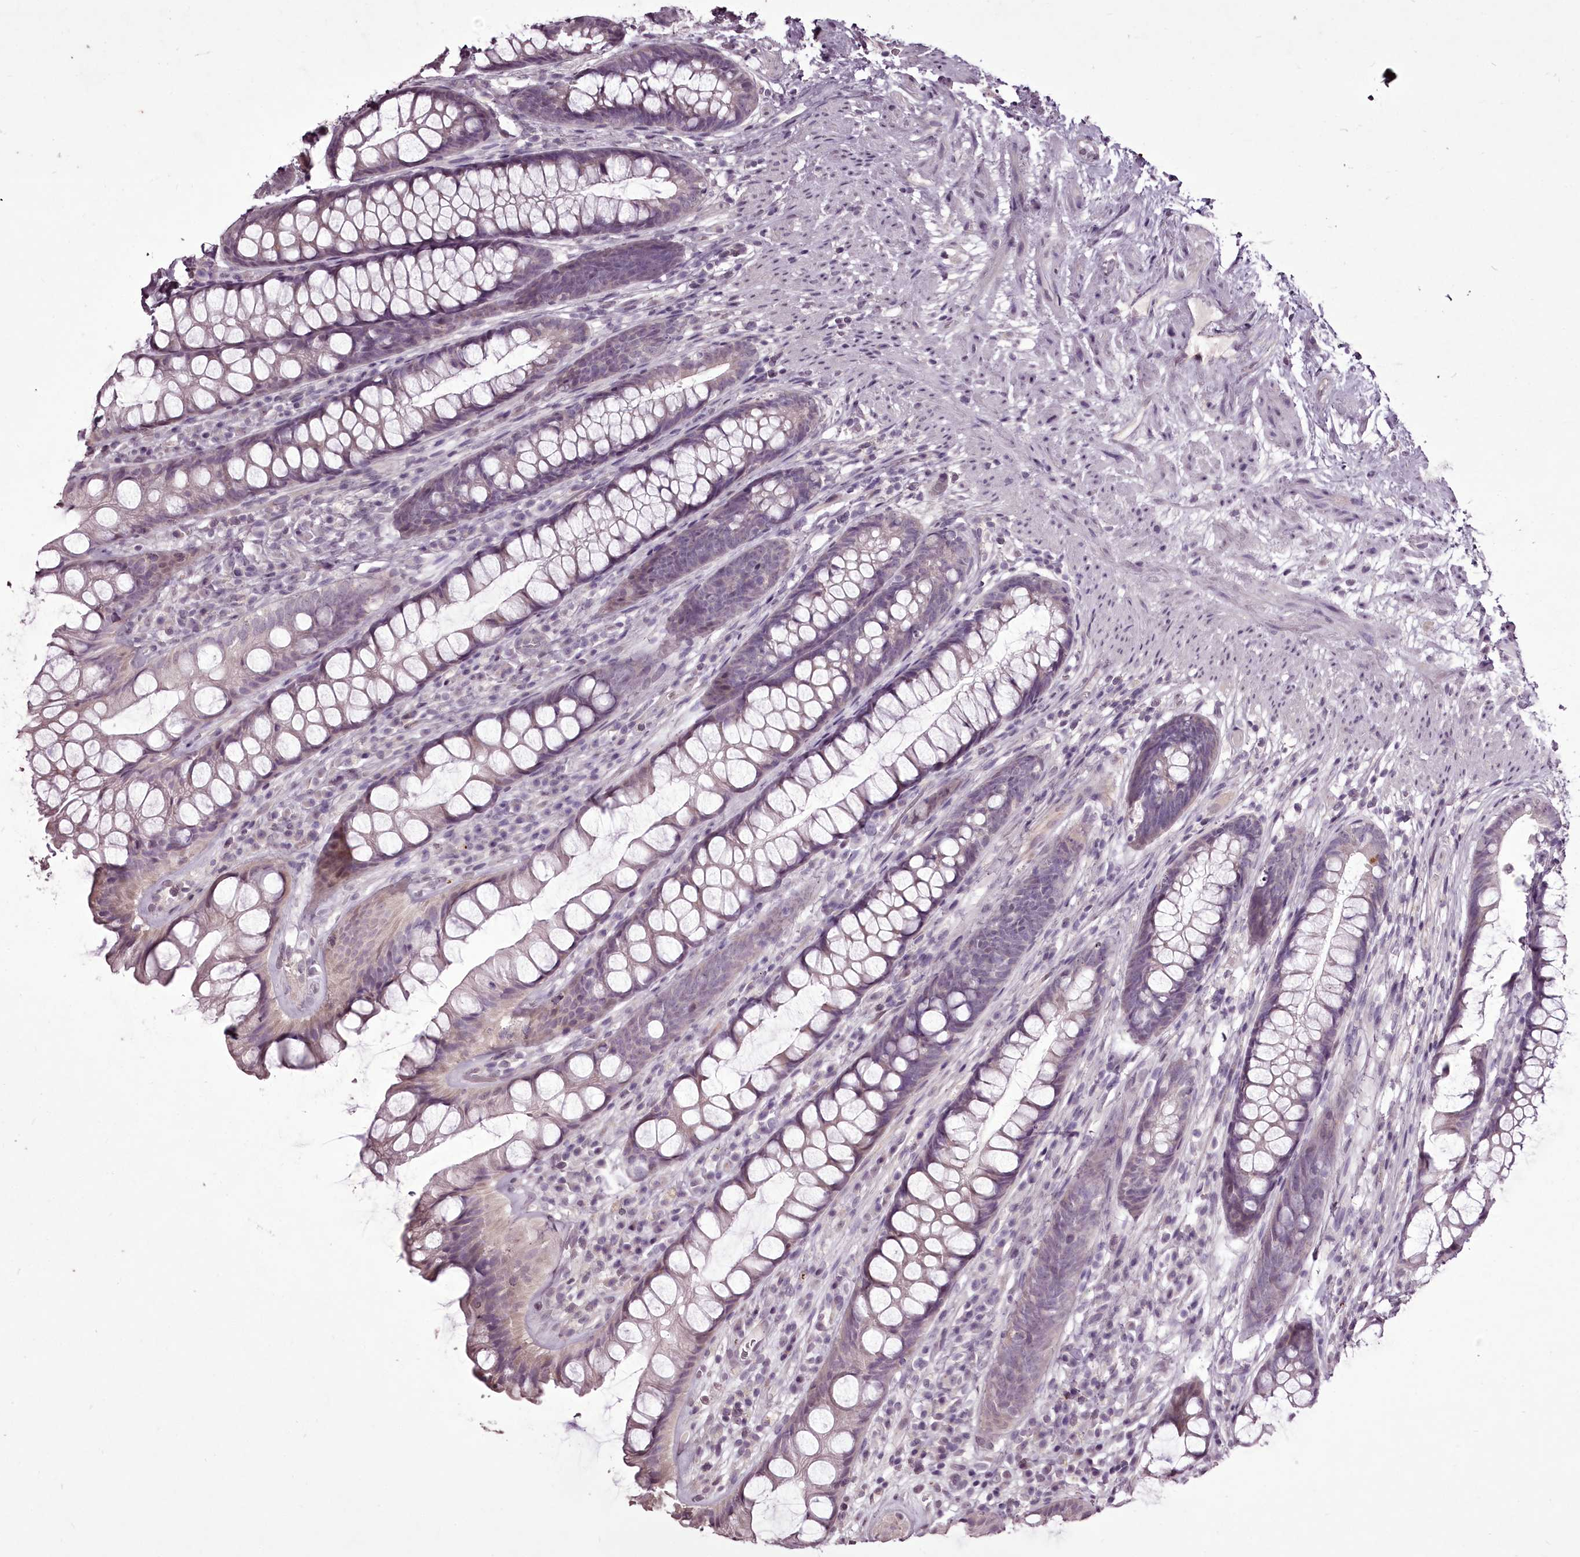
{"staining": {"intensity": "negative", "quantity": "none", "location": "none"}, "tissue": "rectum", "cell_type": "Glandular cells", "image_type": "normal", "snomed": [{"axis": "morphology", "description": "Normal tissue, NOS"}, {"axis": "topography", "description": "Rectum"}], "caption": "The photomicrograph exhibits no staining of glandular cells in normal rectum.", "gene": "C1orf56", "patient": {"sex": "male", "age": 74}}